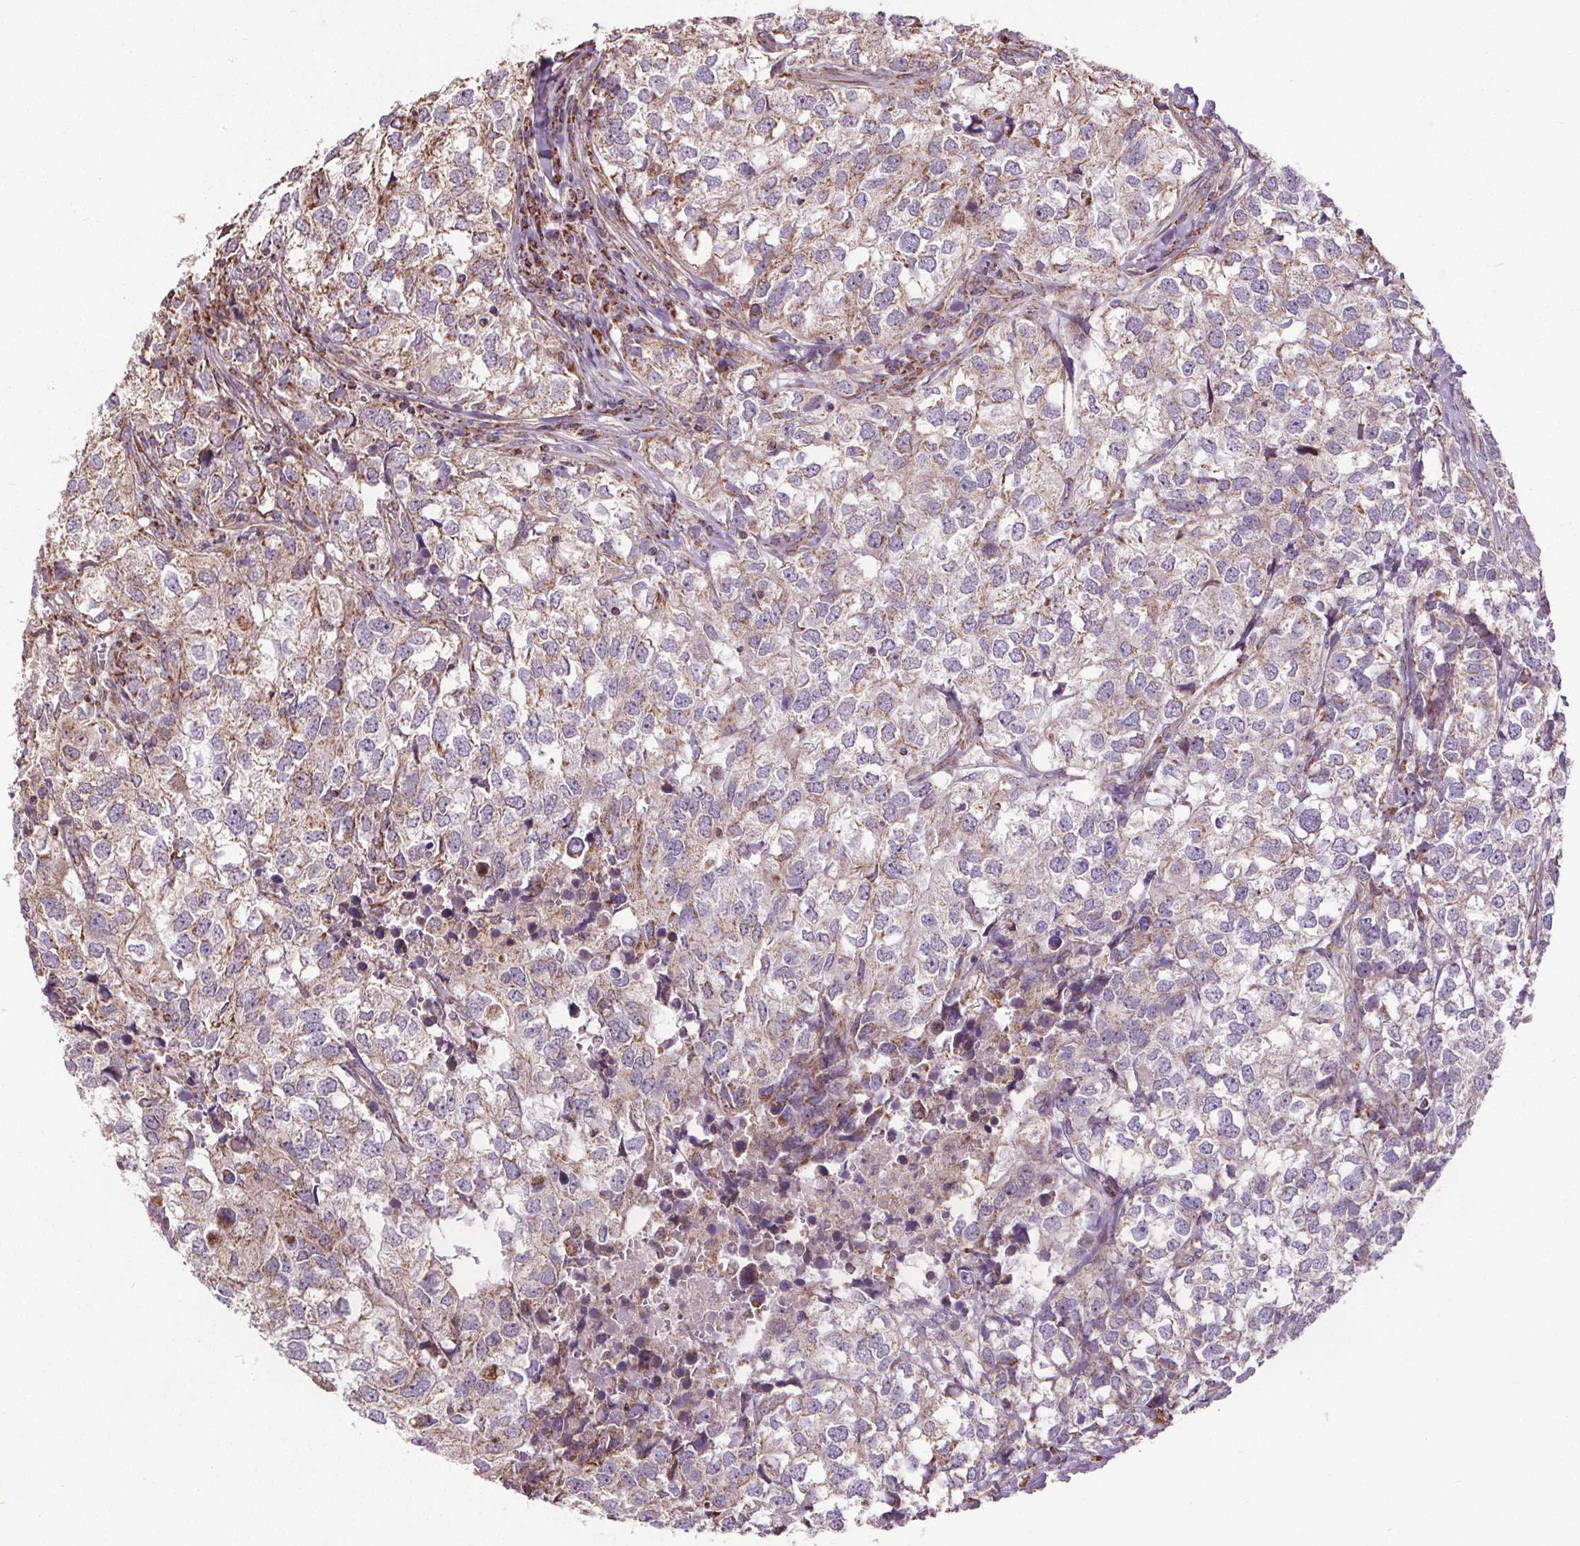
{"staining": {"intensity": "moderate", "quantity": "<25%", "location": "cytoplasmic/membranous"}, "tissue": "breast cancer", "cell_type": "Tumor cells", "image_type": "cancer", "snomed": [{"axis": "morphology", "description": "Duct carcinoma"}, {"axis": "topography", "description": "Breast"}], "caption": "Protein expression analysis of breast cancer exhibits moderate cytoplasmic/membranous staining in about <25% of tumor cells. (IHC, brightfield microscopy, high magnification).", "gene": "ZNF548", "patient": {"sex": "female", "age": 30}}